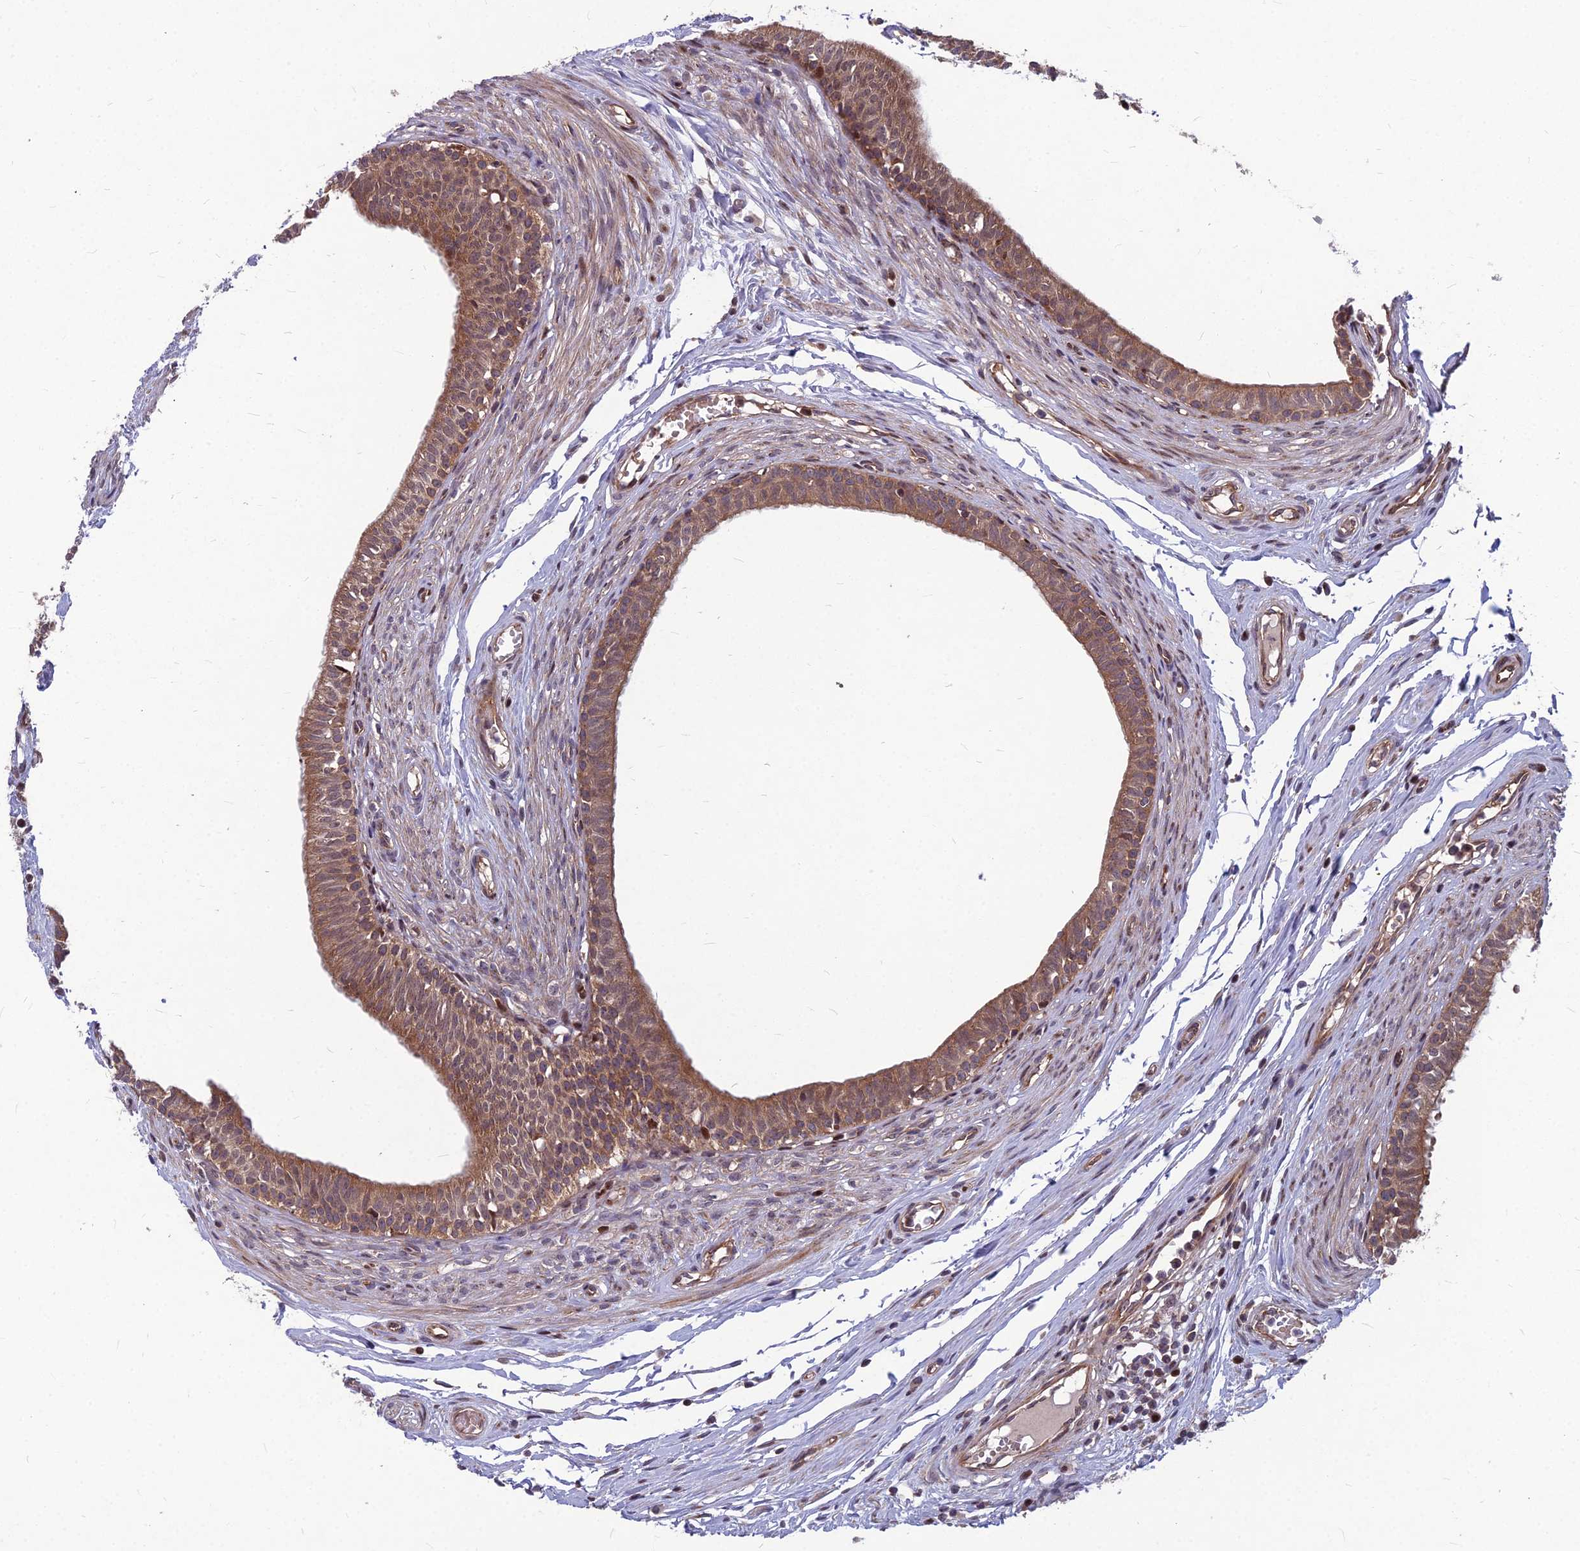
{"staining": {"intensity": "moderate", "quantity": ">75%", "location": "cytoplasmic/membranous"}, "tissue": "epididymis", "cell_type": "Glandular cells", "image_type": "normal", "snomed": [{"axis": "morphology", "description": "Normal tissue, NOS"}, {"axis": "topography", "description": "Epididymis, spermatic cord, NOS"}], "caption": "A high-resolution micrograph shows IHC staining of unremarkable epididymis, which demonstrates moderate cytoplasmic/membranous expression in approximately >75% of glandular cells. (Brightfield microscopy of DAB IHC at high magnification).", "gene": "MFSD8", "patient": {"sex": "male", "age": 22}}